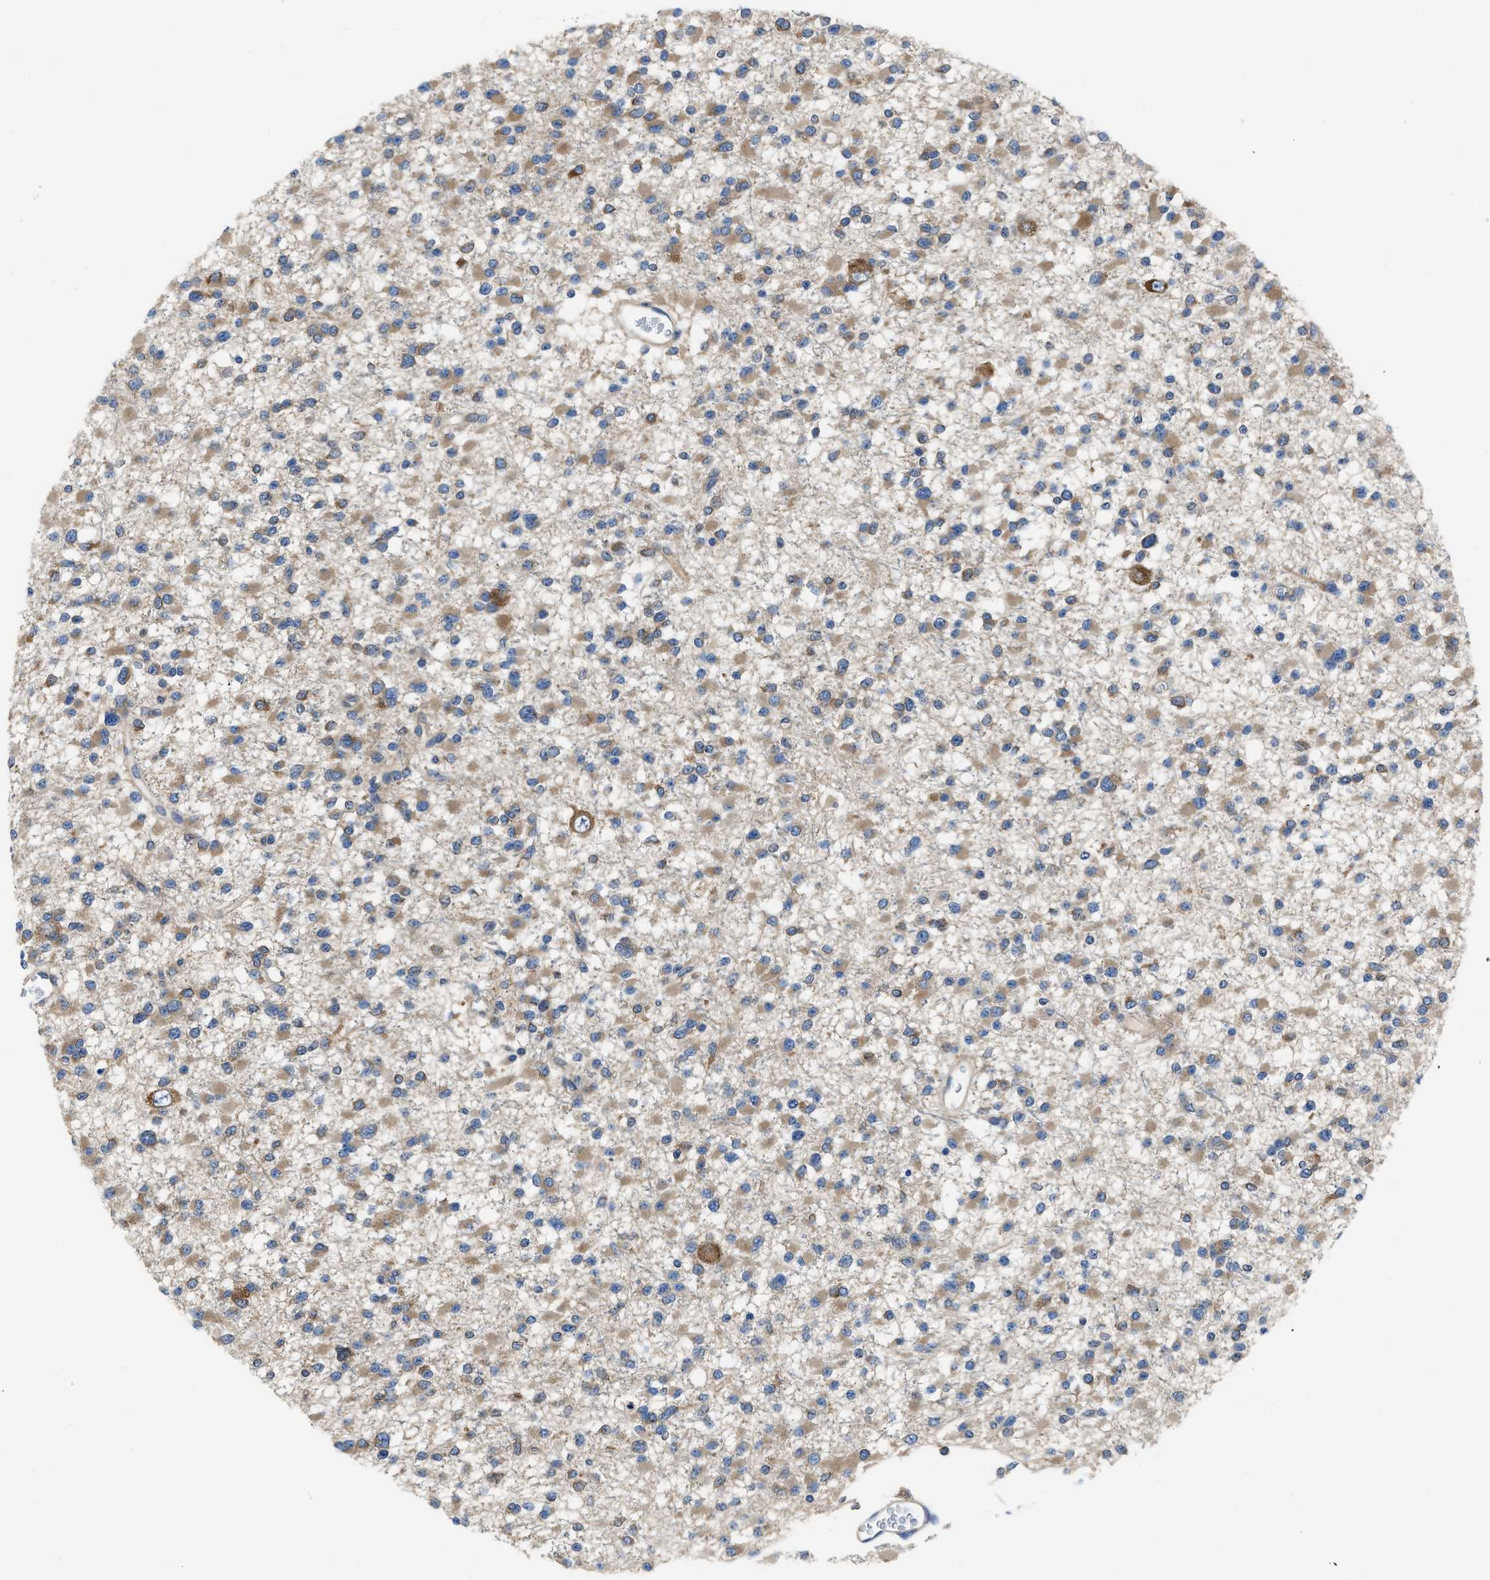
{"staining": {"intensity": "moderate", "quantity": ">75%", "location": "cytoplasmic/membranous"}, "tissue": "glioma", "cell_type": "Tumor cells", "image_type": "cancer", "snomed": [{"axis": "morphology", "description": "Glioma, malignant, Low grade"}, {"axis": "topography", "description": "Brain"}], "caption": "Tumor cells display medium levels of moderate cytoplasmic/membranous positivity in about >75% of cells in glioma.", "gene": "YARS1", "patient": {"sex": "female", "age": 22}}